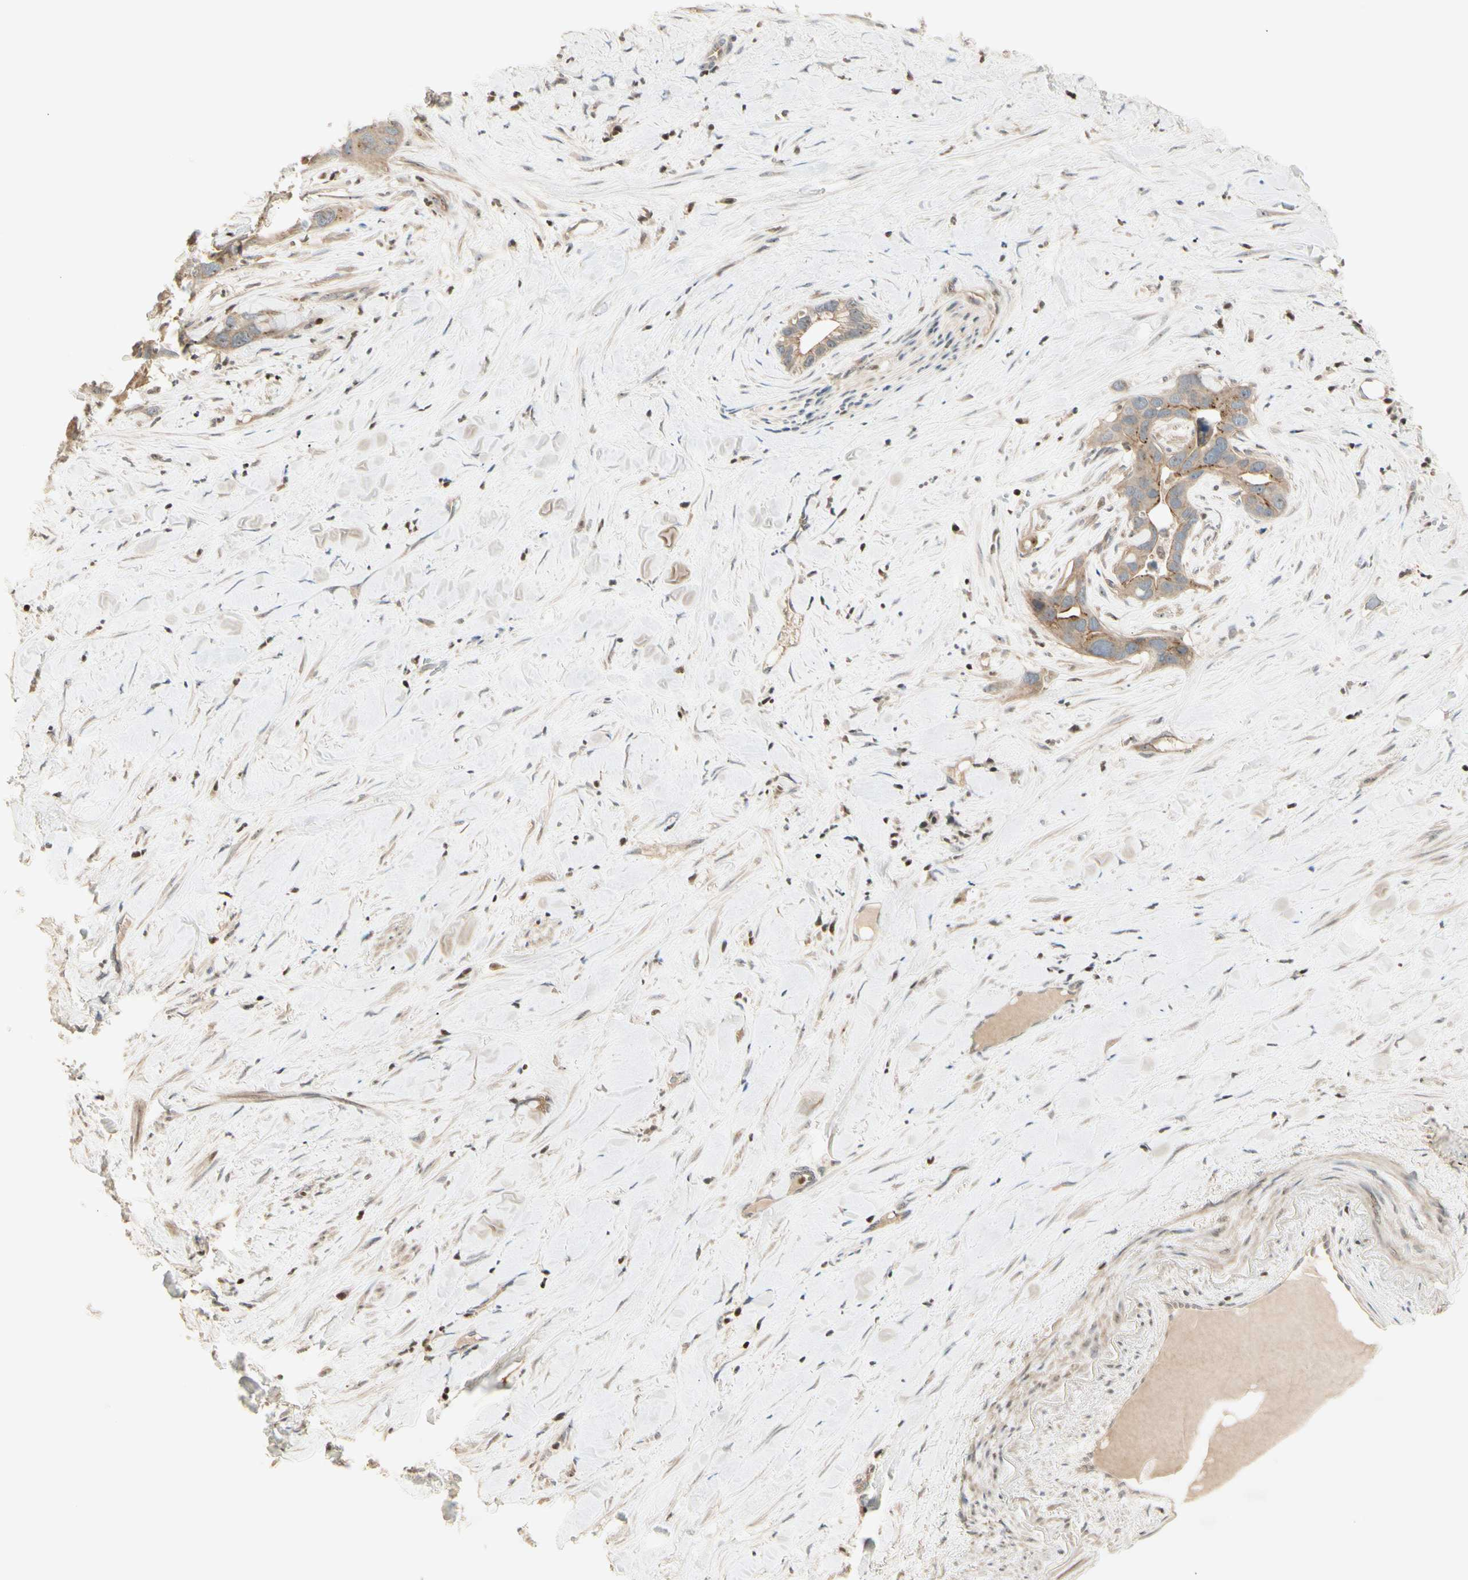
{"staining": {"intensity": "weak", "quantity": ">75%", "location": "cytoplasmic/membranous"}, "tissue": "liver cancer", "cell_type": "Tumor cells", "image_type": "cancer", "snomed": [{"axis": "morphology", "description": "Cholangiocarcinoma"}, {"axis": "topography", "description": "Liver"}], "caption": "High-magnification brightfield microscopy of liver cancer (cholangiocarcinoma) stained with DAB (3,3'-diaminobenzidine) (brown) and counterstained with hematoxylin (blue). tumor cells exhibit weak cytoplasmic/membranous expression is seen in about>75% of cells.", "gene": "NFYA", "patient": {"sex": "female", "age": 65}}